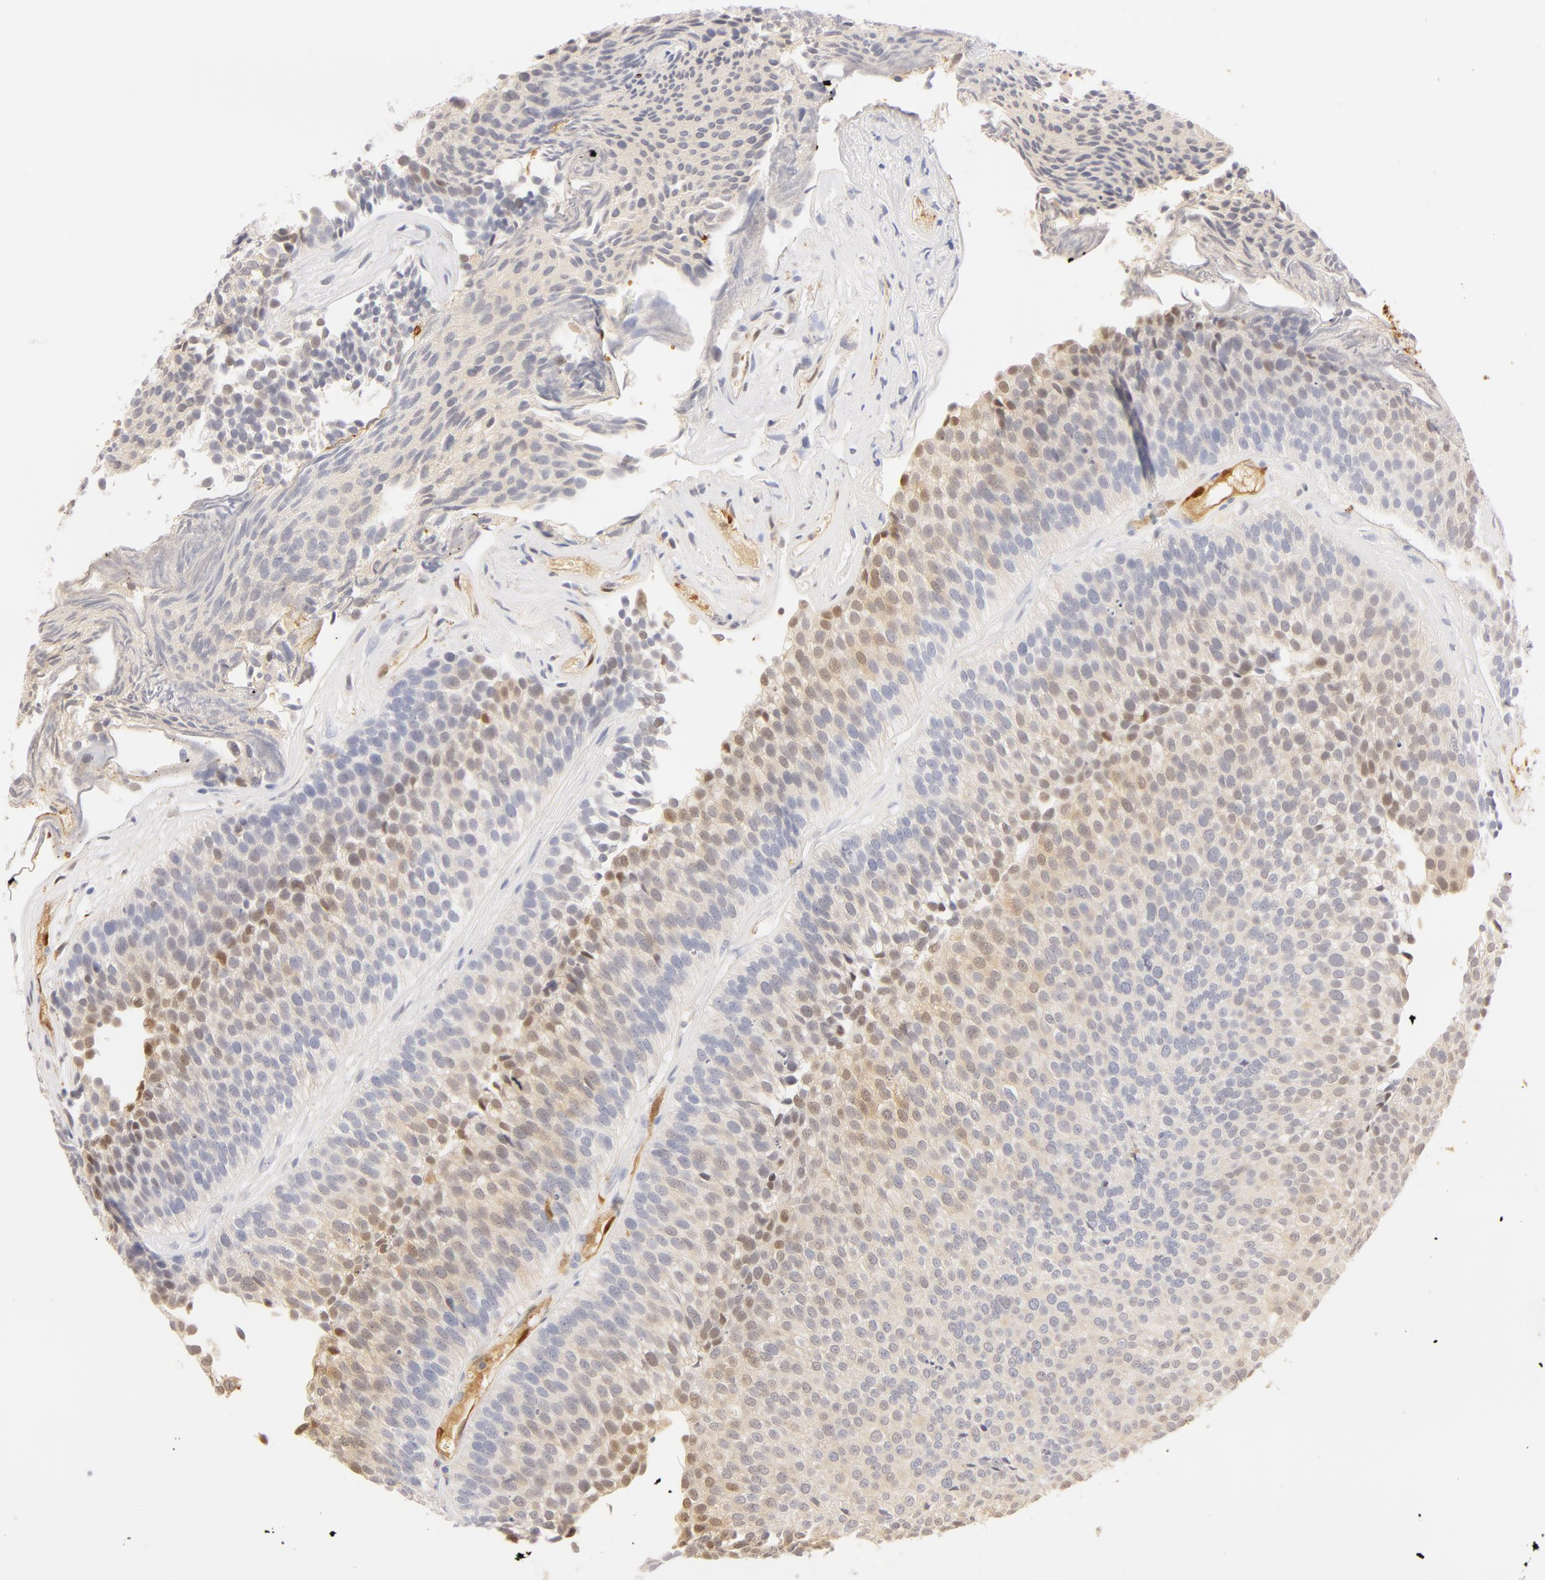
{"staining": {"intensity": "negative", "quantity": "none", "location": "none"}, "tissue": "urothelial cancer", "cell_type": "Tumor cells", "image_type": "cancer", "snomed": [{"axis": "morphology", "description": "Urothelial carcinoma, Low grade"}, {"axis": "topography", "description": "Urinary bladder"}], "caption": "Immunohistochemistry (IHC) of human urothelial cancer displays no positivity in tumor cells. (Brightfield microscopy of DAB (3,3'-diaminobenzidine) immunohistochemistry at high magnification).", "gene": "CA2", "patient": {"sex": "male", "age": 84}}